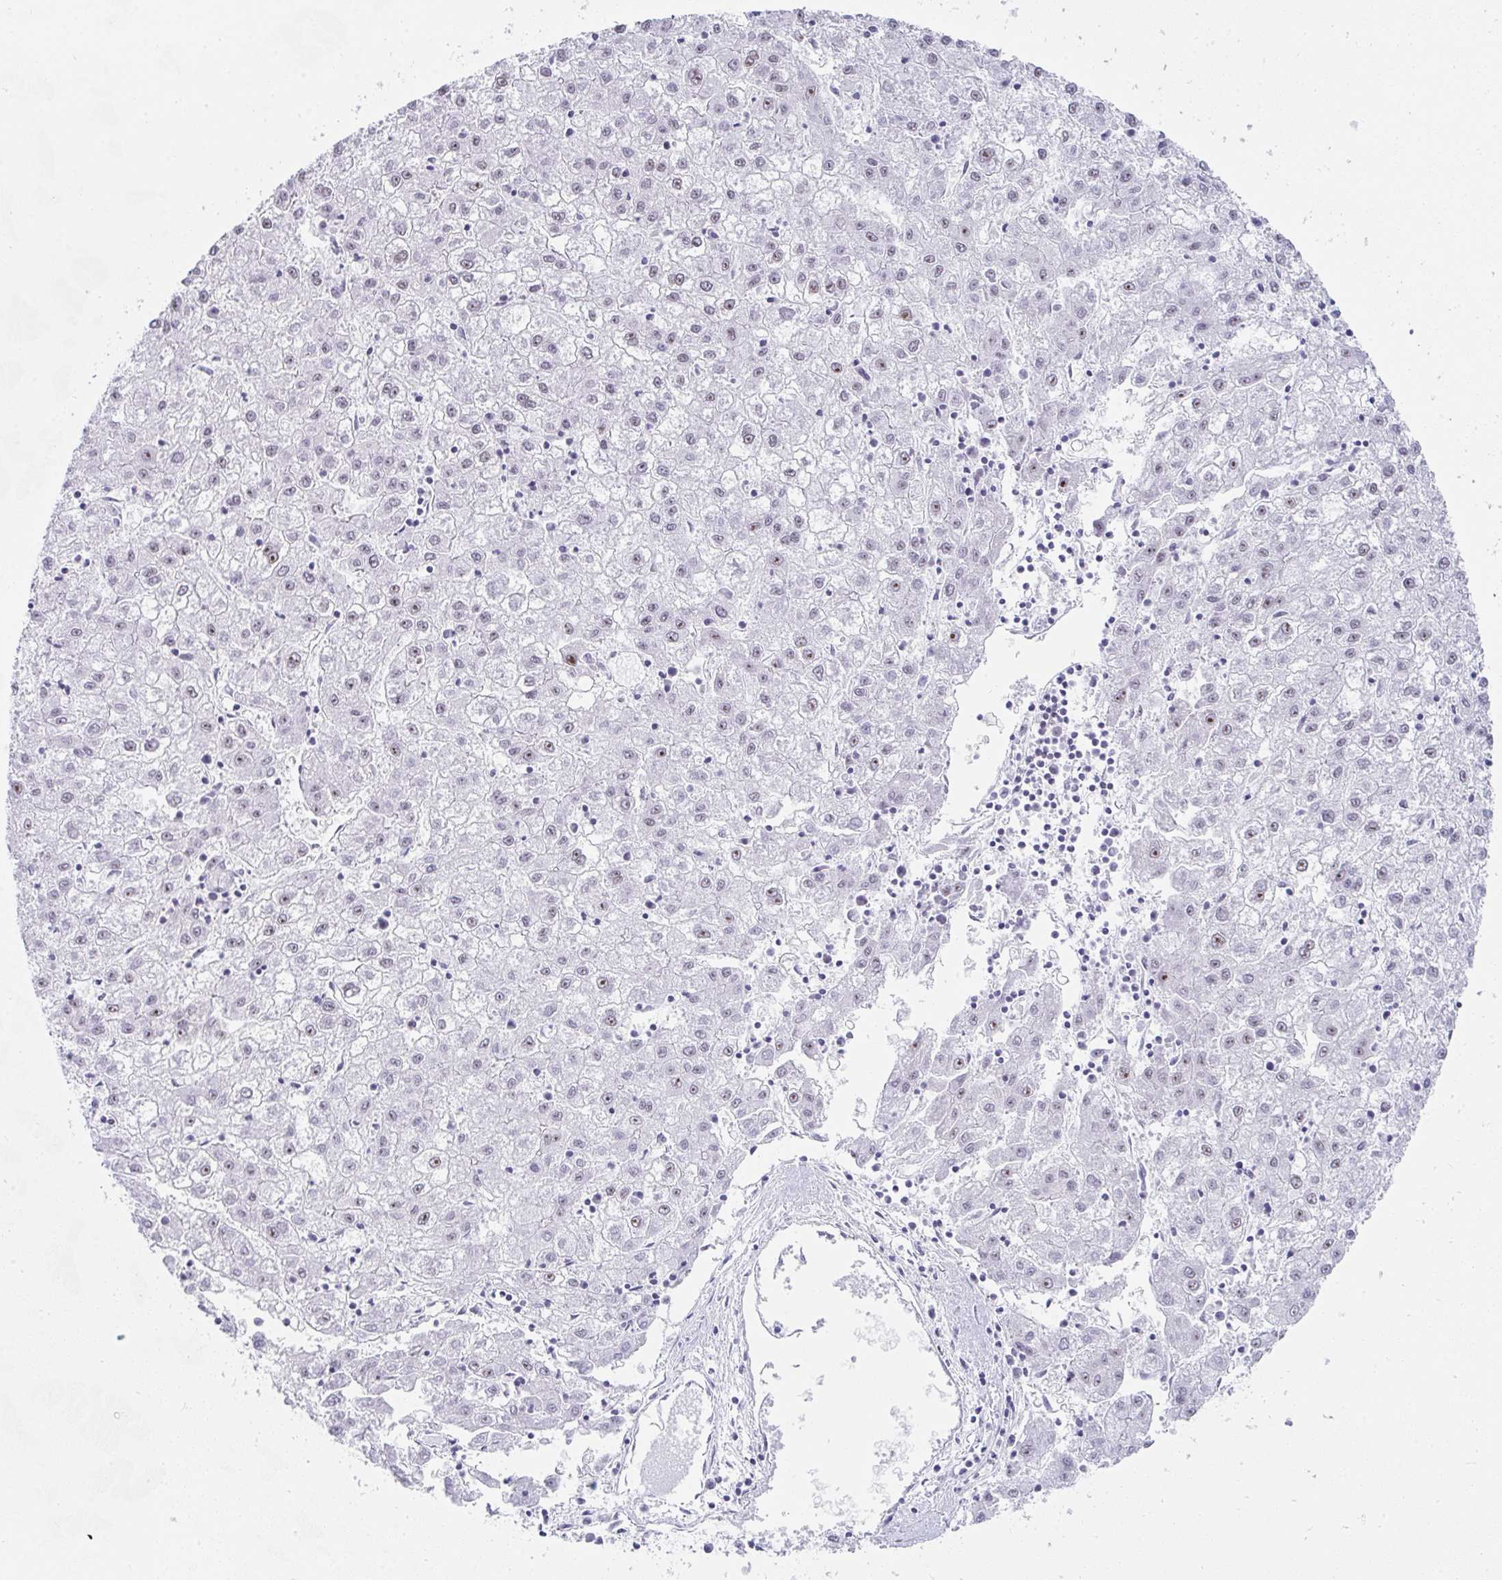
{"staining": {"intensity": "weak", "quantity": "25%-75%", "location": "nuclear"}, "tissue": "liver cancer", "cell_type": "Tumor cells", "image_type": "cancer", "snomed": [{"axis": "morphology", "description": "Carcinoma, Hepatocellular, NOS"}, {"axis": "topography", "description": "Liver"}], "caption": "IHC histopathology image of liver cancer (hepatocellular carcinoma) stained for a protein (brown), which displays low levels of weak nuclear expression in approximately 25%-75% of tumor cells.", "gene": "NOP10", "patient": {"sex": "male", "age": 72}}